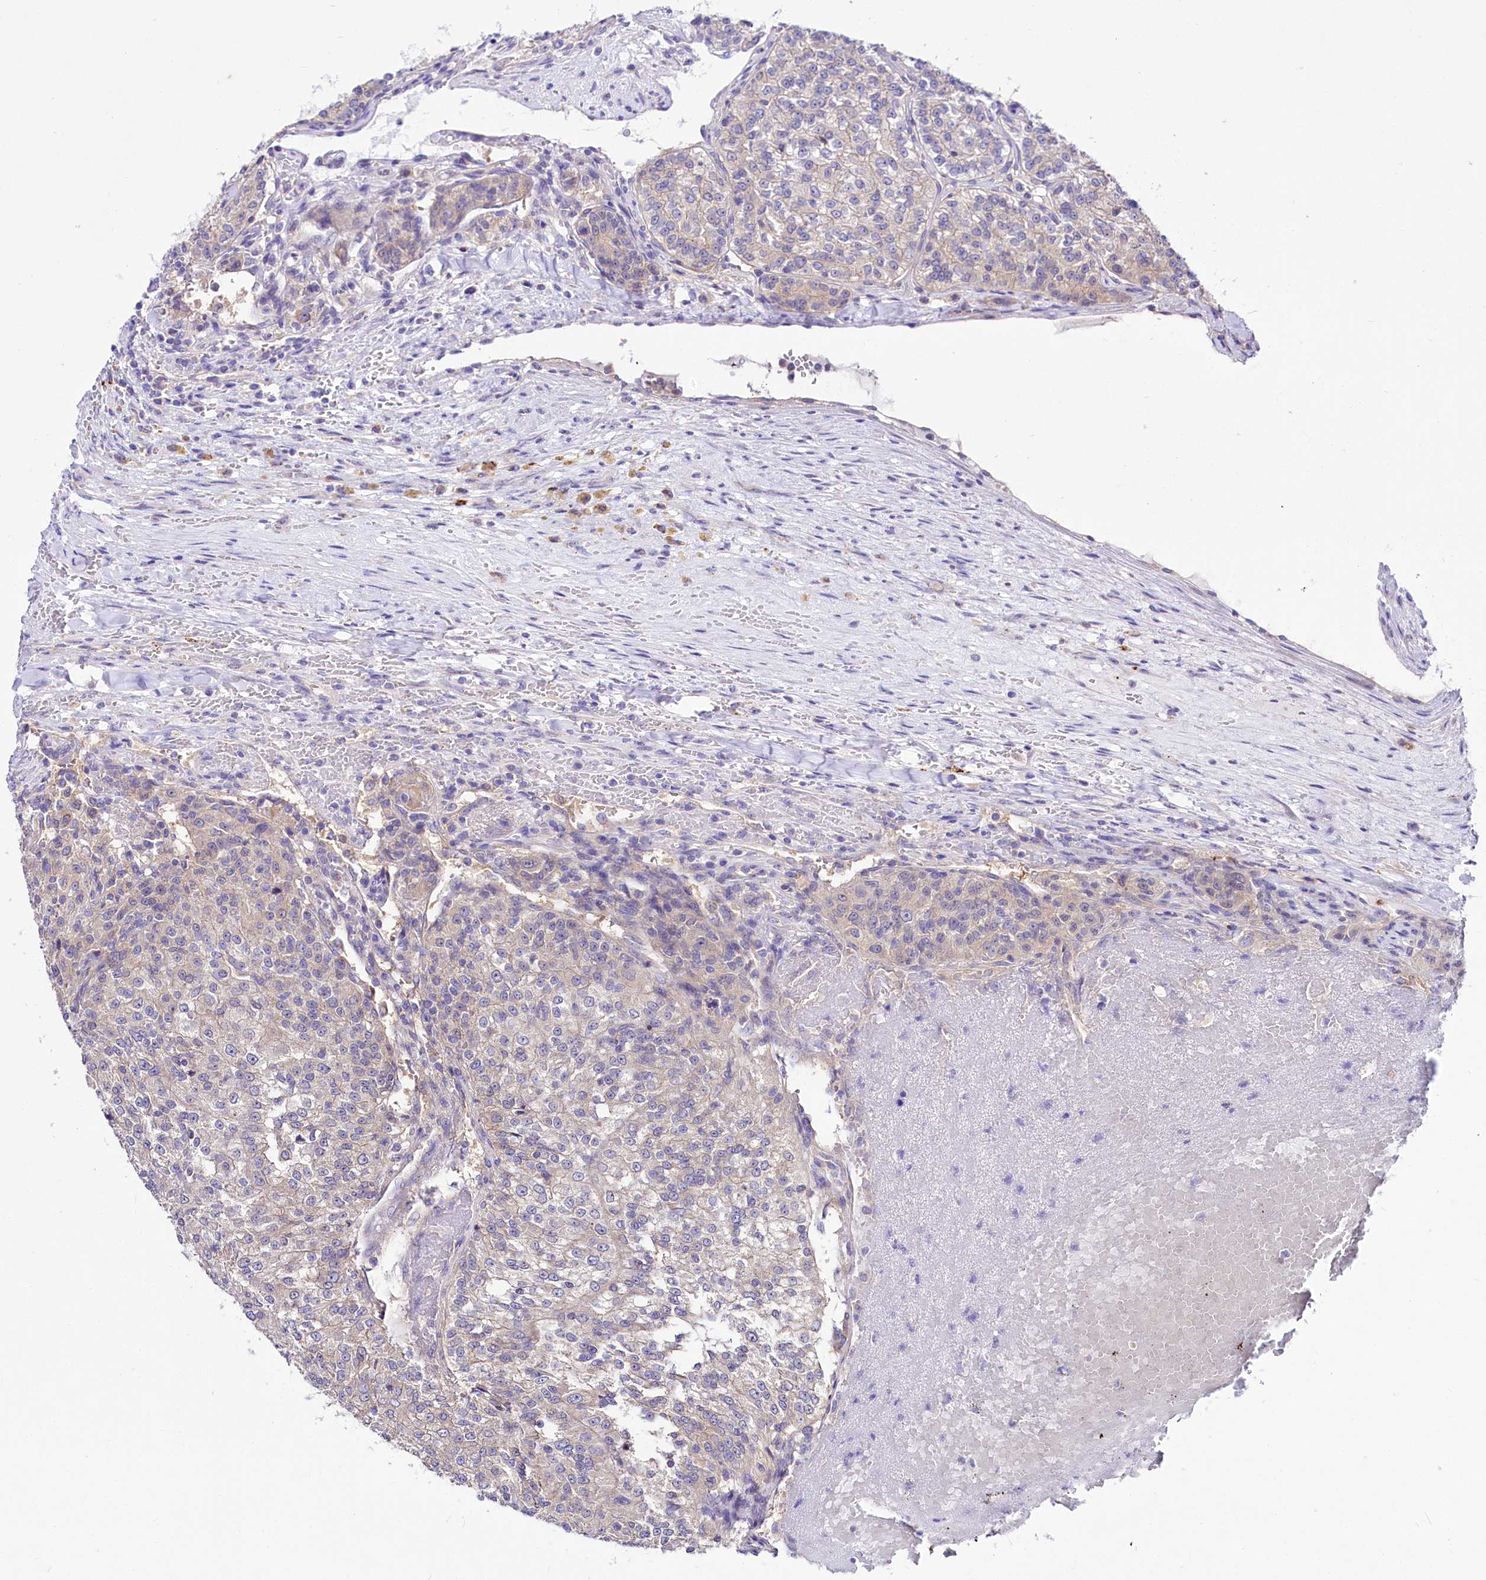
{"staining": {"intensity": "negative", "quantity": "none", "location": "none"}, "tissue": "renal cancer", "cell_type": "Tumor cells", "image_type": "cancer", "snomed": [{"axis": "morphology", "description": "Adenocarcinoma, NOS"}, {"axis": "topography", "description": "Kidney"}], "caption": "This is a micrograph of immunohistochemistry staining of renal cancer, which shows no staining in tumor cells.", "gene": "ABHD5", "patient": {"sex": "female", "age": 63}}